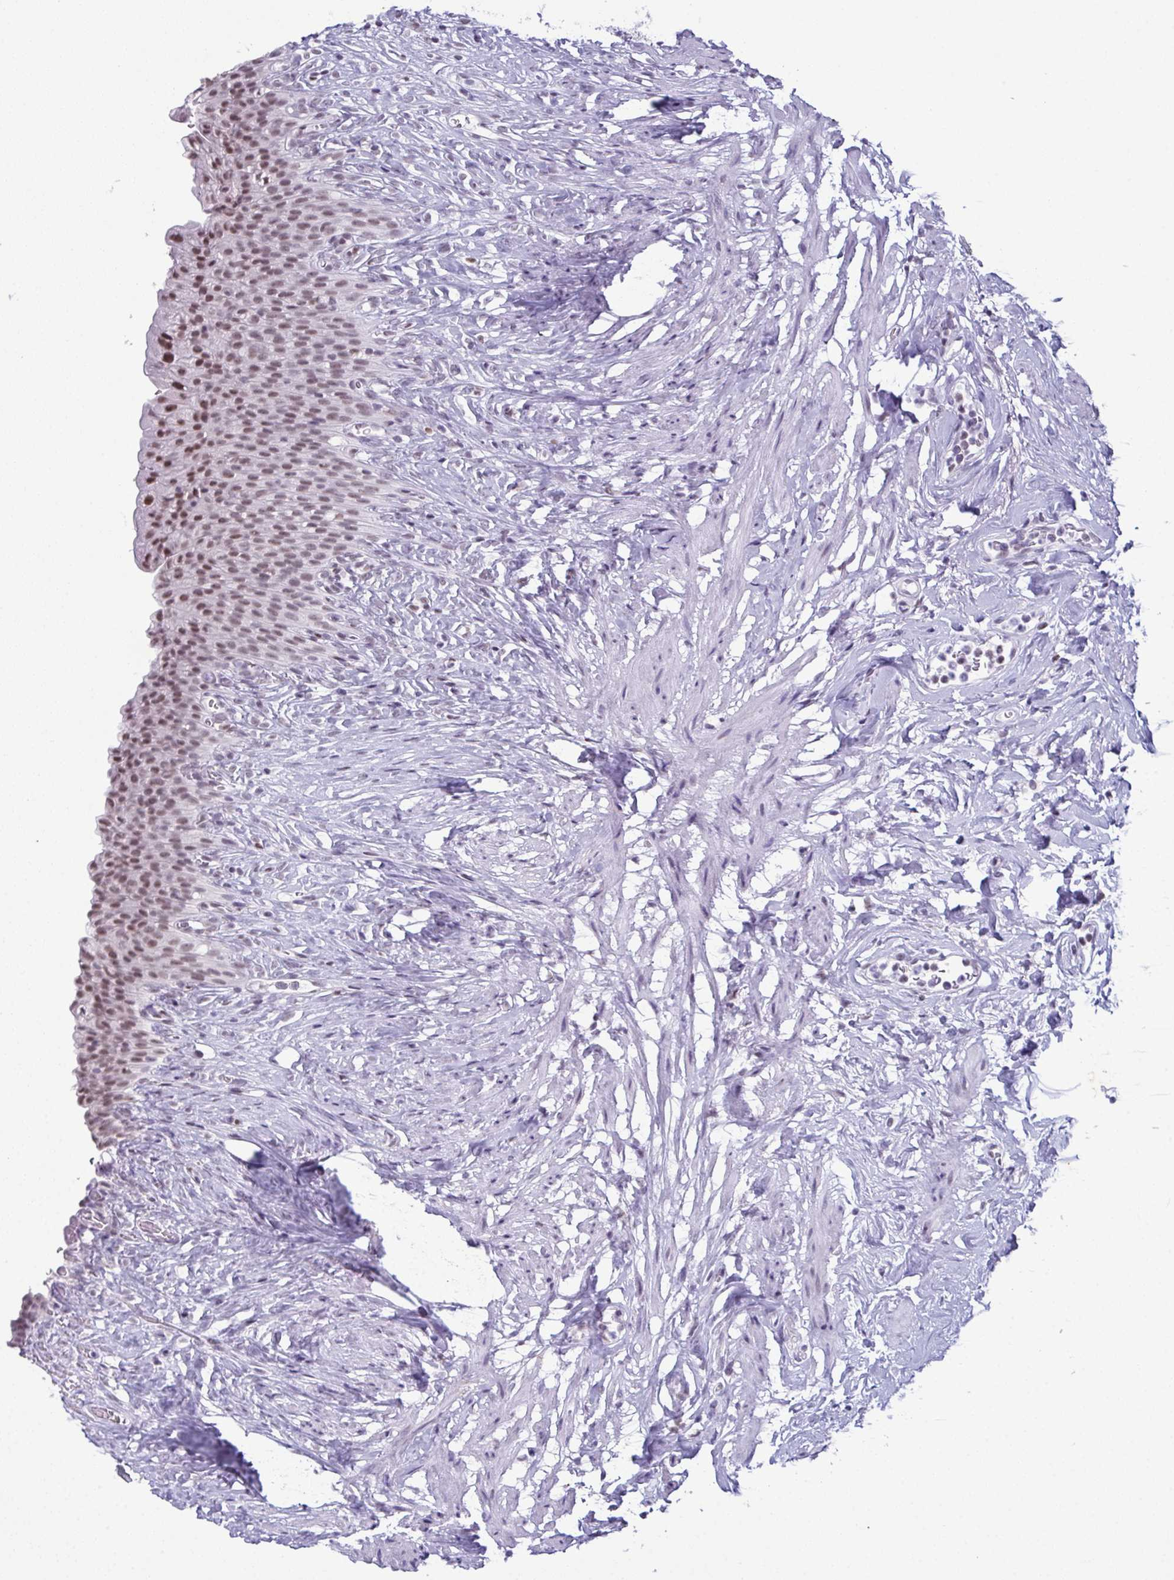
{"staining": {"intensity": "moderate", "quantity": ">75%", "location": "nuclear"}, "tissue": "urinary bladder", "cell_type": "Urothelial cells", "image_type": "normal", "snomed": [{"axis": "morphology", "description": "Normal tissue, NOS"}, {"axis": "topography", "description": "Urinary bladder"}, {"axis": "topography", "description": "Prostate"}], "caption": "This is a photomicrograph of IHC staining of normal urinary bladder, which shows moderate positivity in the nuclear of urothelial cells.", "gene": "RBM7", "patient": {"sex": "male", "age": 76}}